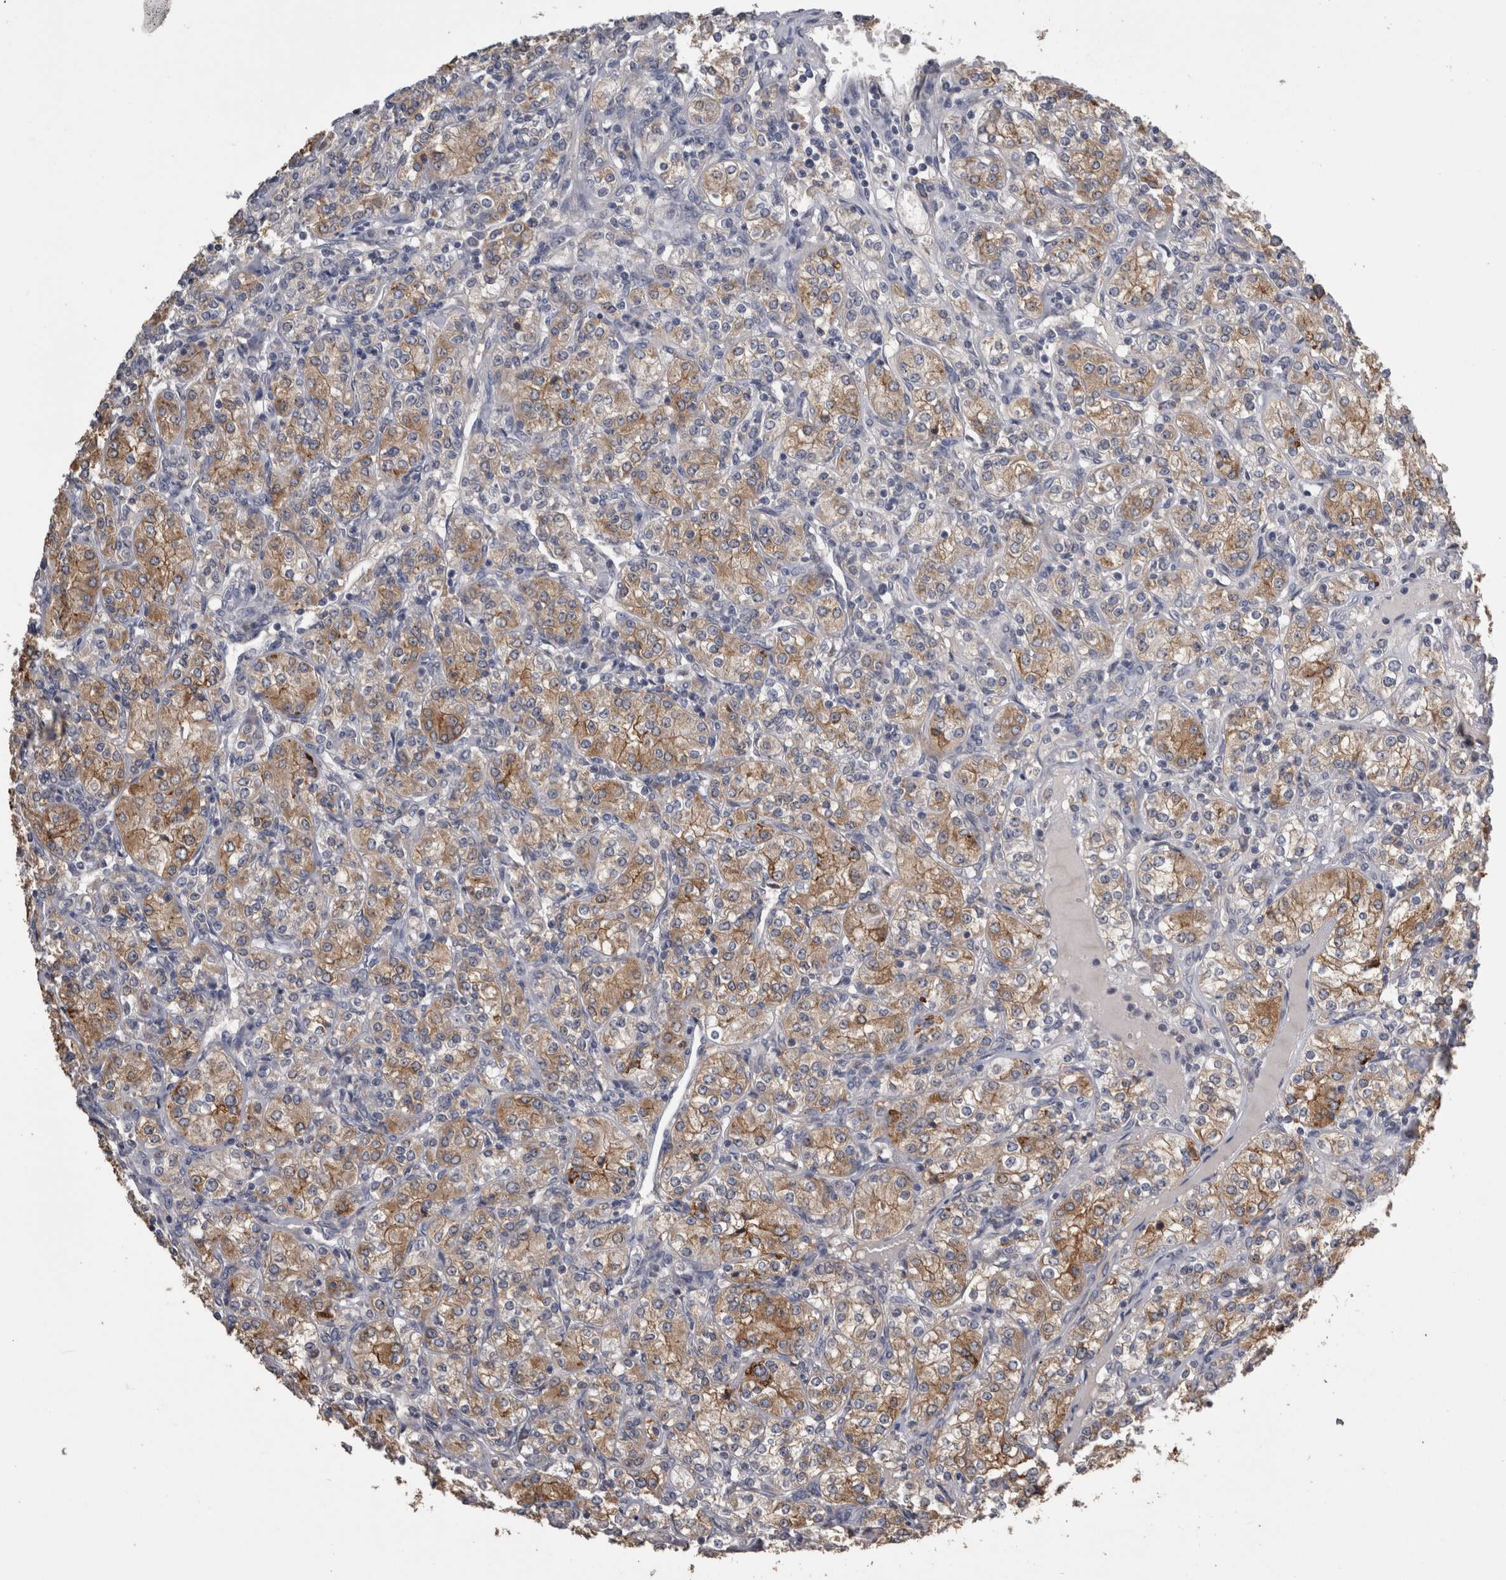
{"staining": {"intensity": "moderate", "quantity": ">75%", "location": "cytoplasmic/membranous"}, "tissue": "renal cancer", "cell_type": "Tumor cells", "image_type": "cancer", "snomed": [{"axis": "morphology", "description": "Adenocarcinoma, NOS"}, {"axis": "topography", "description": "Kidney"}], "caption": "Protein staining exhibits moderate cytoplasmic/membranous positivity in about >75% of tumor cells in adenocarcinoma (renal).", "gene": "ANXA13", "patient": {"sex": "male", "age": 77}}